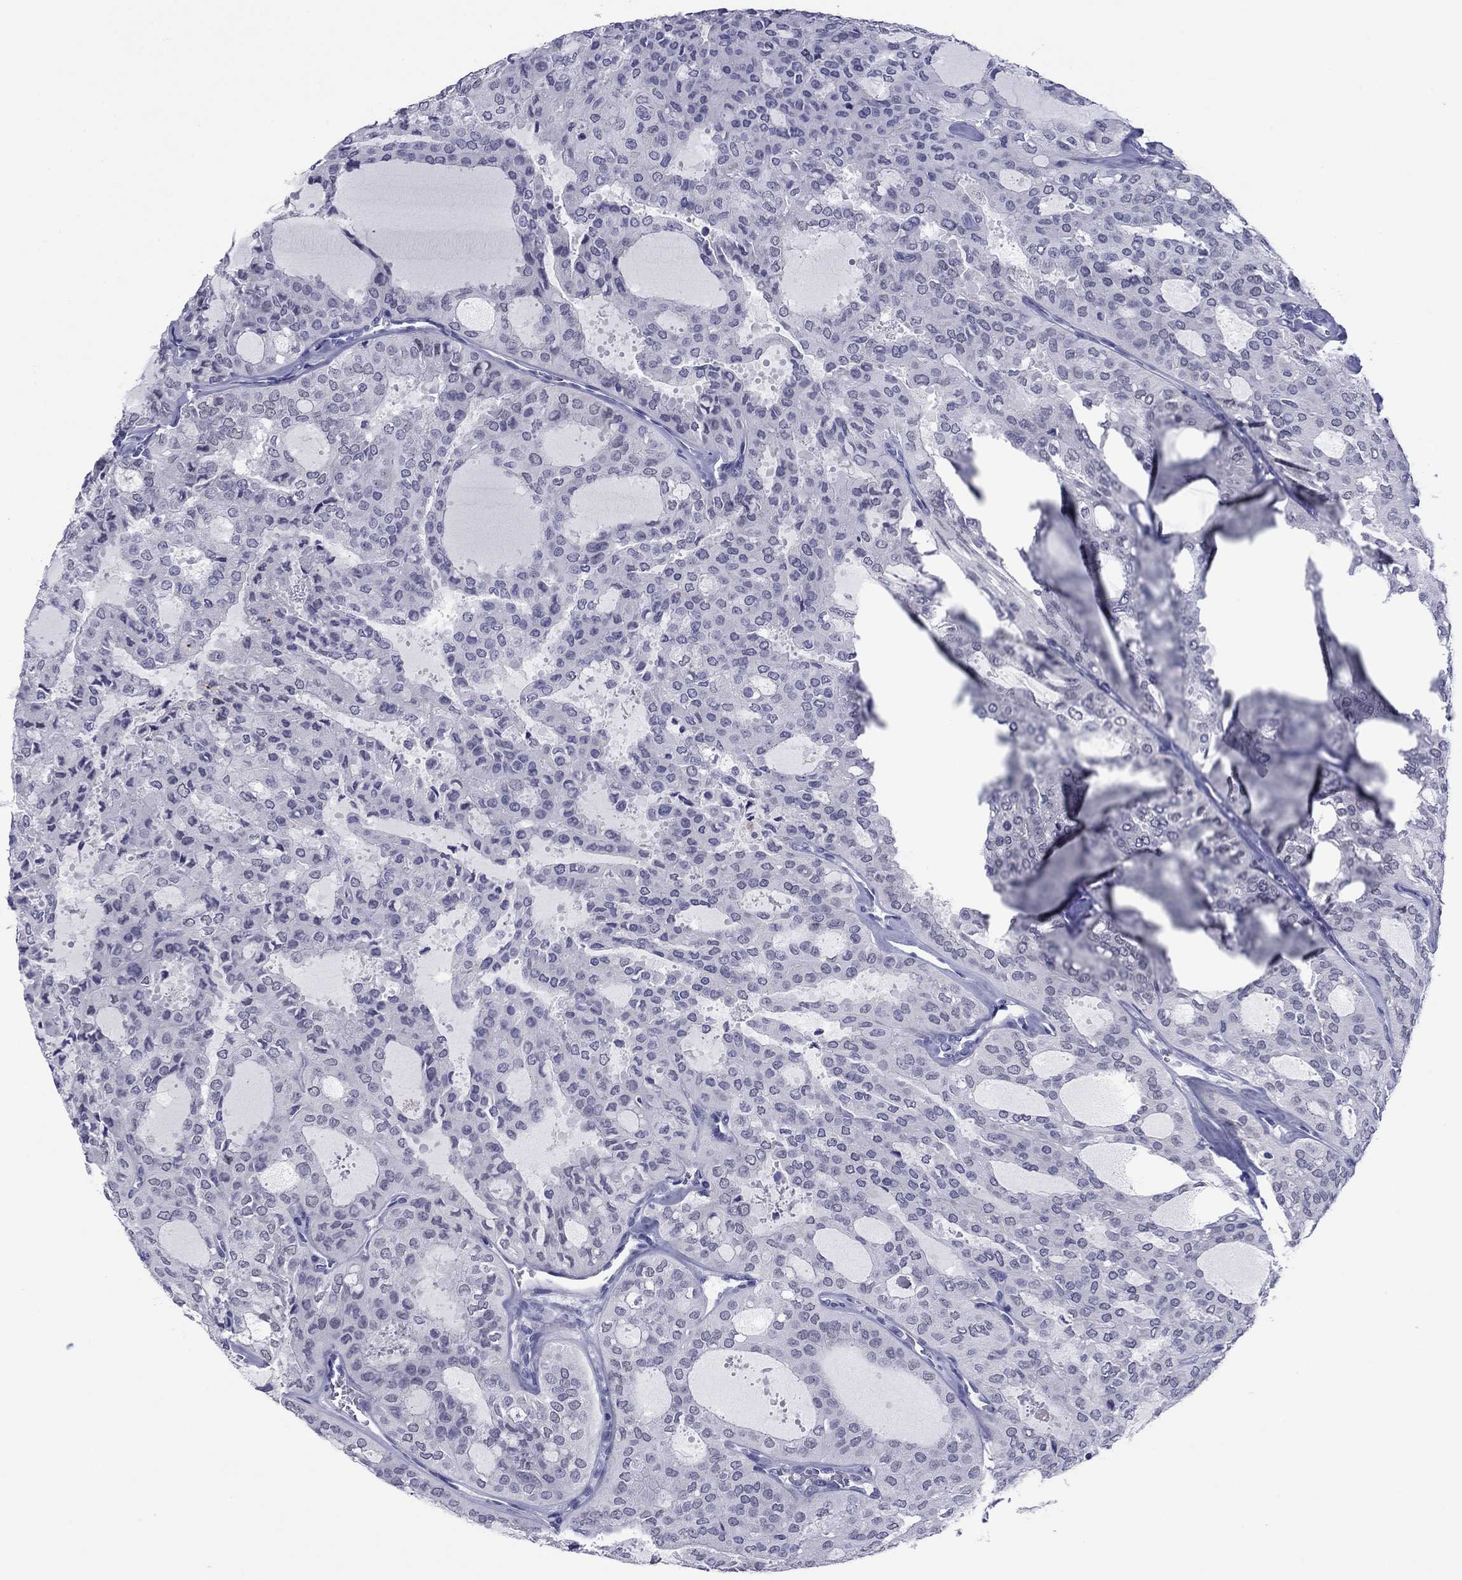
{"staining": {"intensity": "negative", "quantity": "none", "location": "none"}, "tissue": "thyroid cancer", "cell_type": "Tumor cells", "image_type": "cancer", "snomed": [{"axis": "morphology", "description": "Follicular adenoma carcinoma, NOS"}, {"axis": "topography", "description": "Thyroid gland"}], "caption": "Follicular adenoma carcinoma (thyroid) was stained to show a protein in brown. There is no significant positivity in tumor cells.", "gene": "TCFL5", "patient": {"sex": "male", "age": 75}}